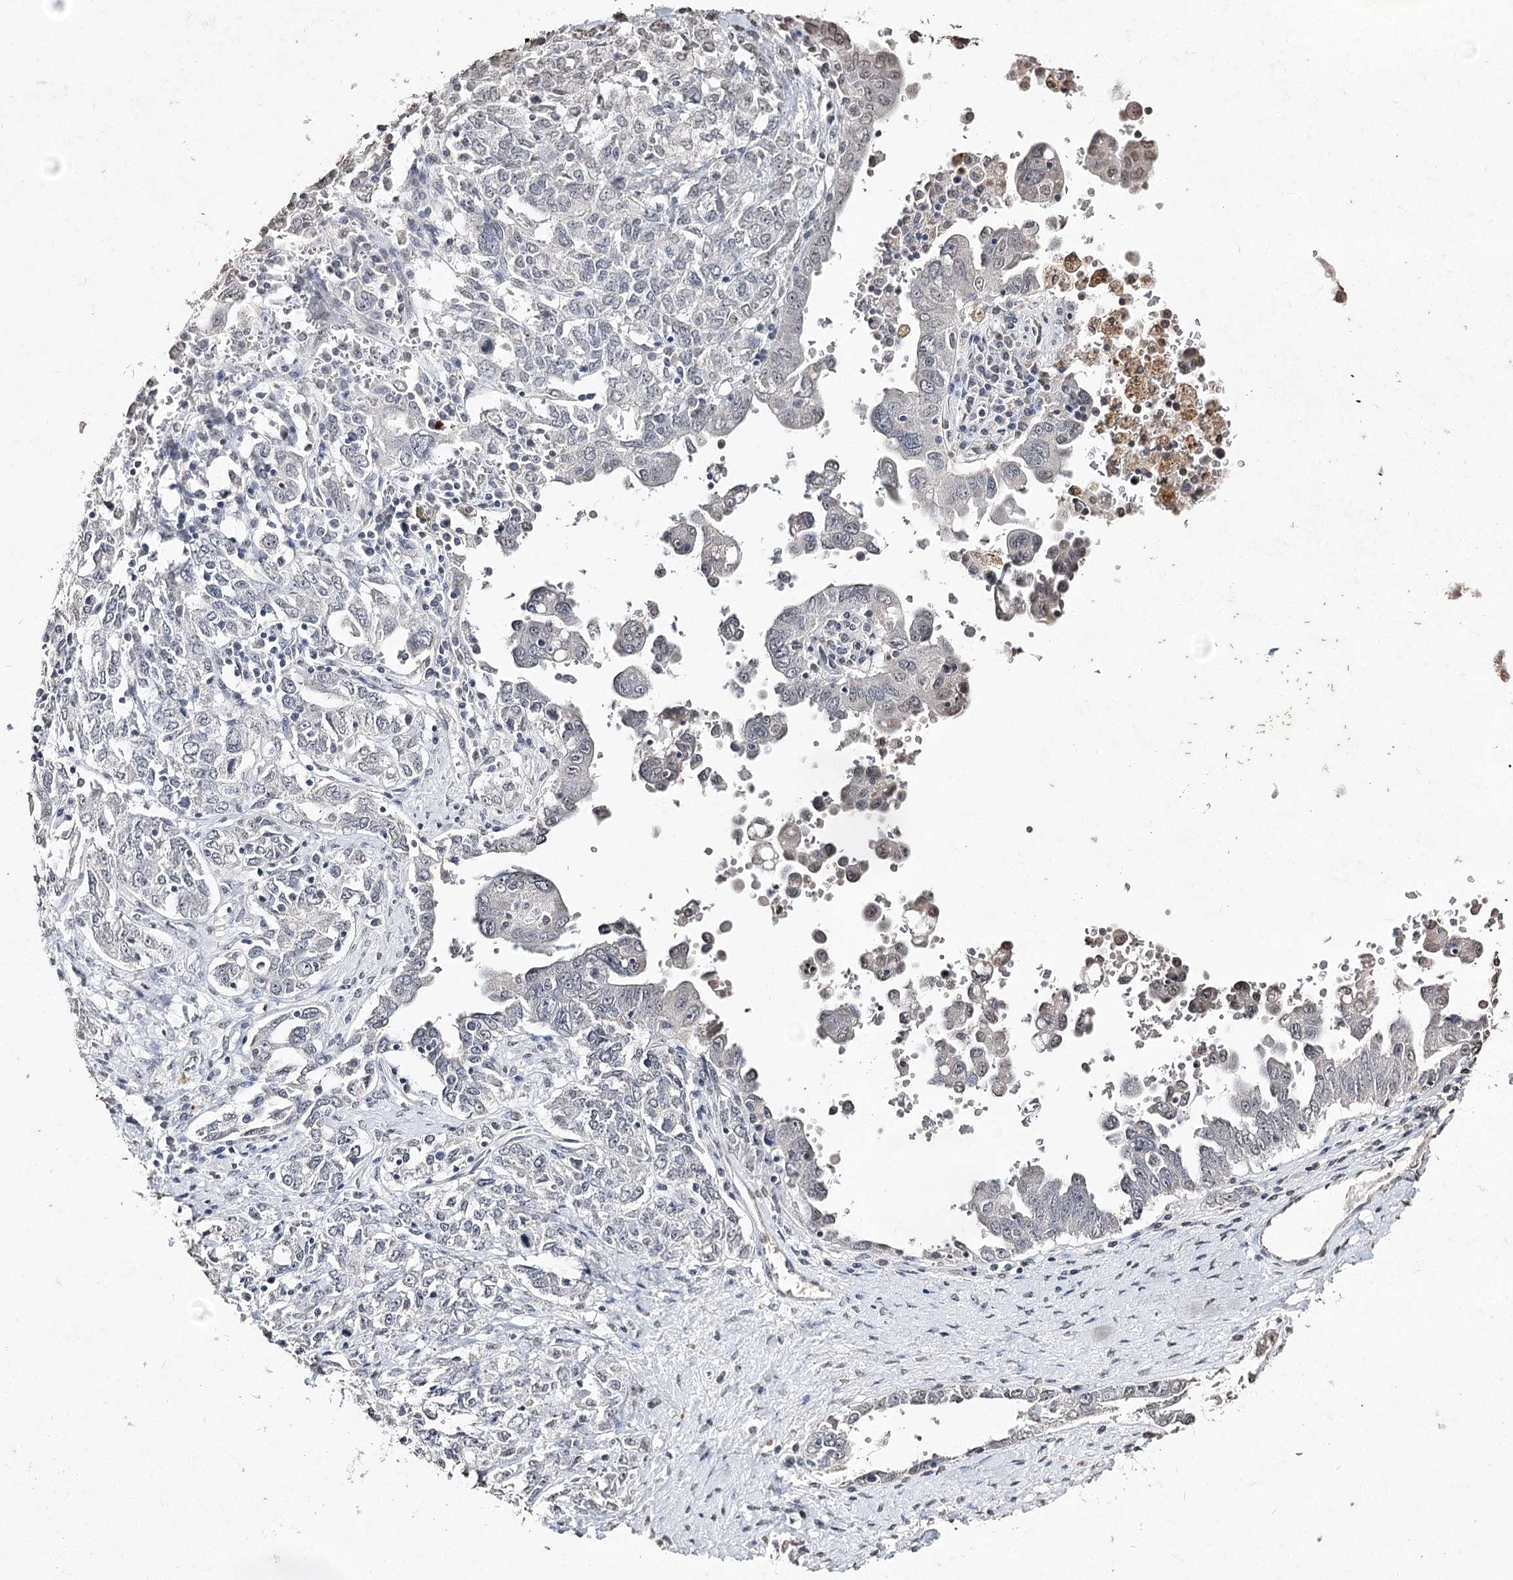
{"staining": {"intensity": "negative", "quantity": "none", "location": "none"}, "tissue": "ovarian cancer", "cell_type": "Tumor cells", "image_type": "cancer", "snomed": [{"axis": "morphology", "description": "Carcinoma, endometroid"}, {"axis": "topography", "description": "Ovary"}], "caption": "Tumor cells show no significant staining in ovarian cancer.", "gene": "DMXL1", "patient": {"sex": "female", "age": 62}}